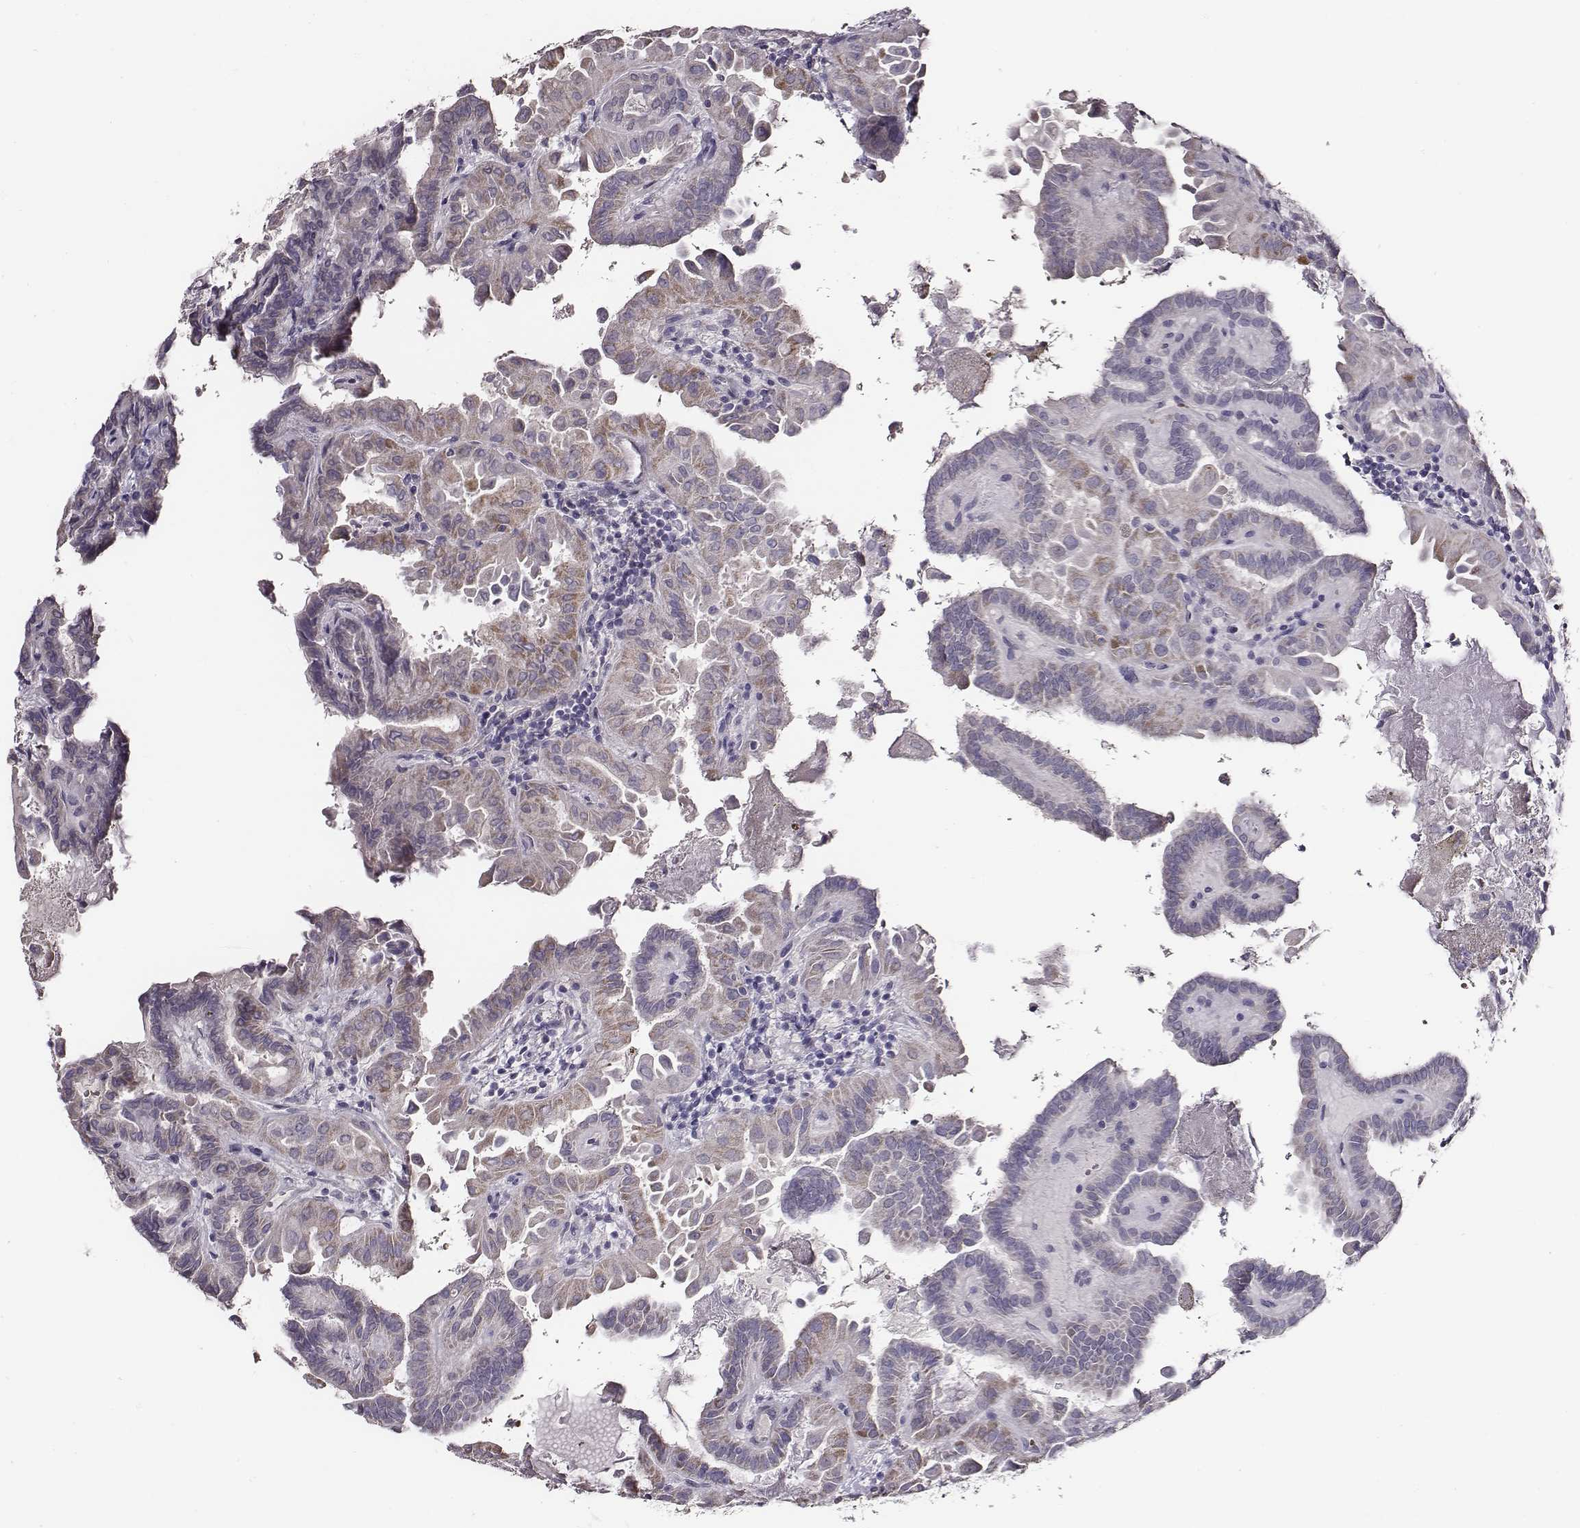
{"staining": {"intensity": "weak", "quantity": "25%-75%", "location": "cytoplasmic/membranous"}, "tissue": "thyroid cancer", "cell_type": "Tumor cells", "image_type": "cancer", "snomed": [{"axis": "morphology", "description": "Papillary adenocarcinoma, NOS"}, {"axis": "topography", "description": "Thyroid gland"}], "caption": "High-magnification brightfield microscopy of thyroid papillary adenocarcinoma stained with DAB (3,3'-diaminobenzidine) (brown) and counterstained with hematoxylin (blue). tumor cells exhibit weak cytoplasmic/membranous positivity is present in about25%-75% of cells.", "gene": "AADAT", "patient": {"sex": "female", "age": 46}}